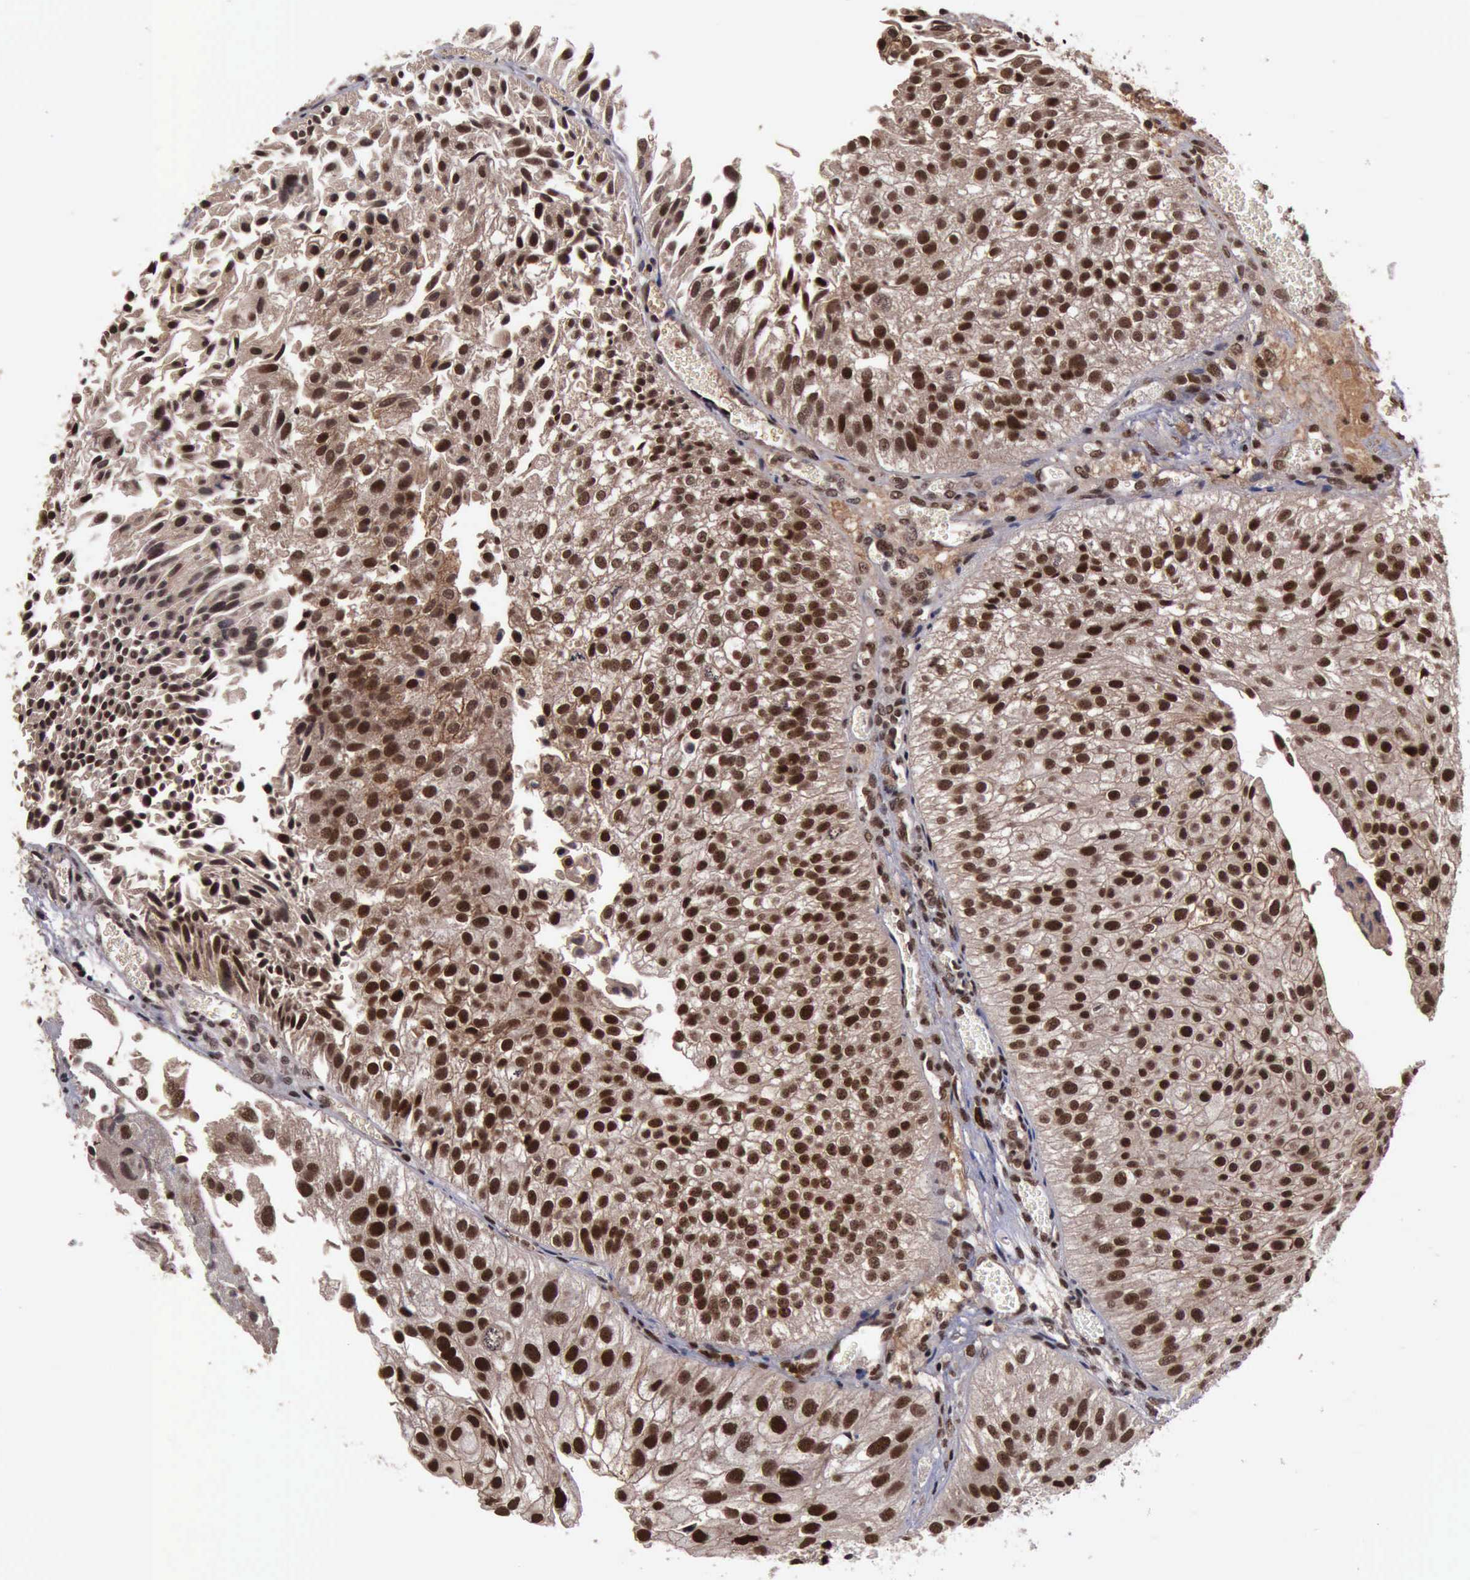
{"staining": {"intensity": "strong", "quantity": ">75%", "location": "cytoplasmic/membranous,nuclear"}, "tissue": "urothelial cancer", "cell_type": "Tumor cells", "image_type": "cancer", "snomed": [{"axis": "morphology", "description": "Urothelial carcinoma, Low grade"}, {"axis": "topography", "description": "Urinary bladder"}], "caption": "DAB (3,3'-diaminobenzidine) immunohistochemical staining of urothelial cancer shows strong cytoplasmic/membranous and nuclear protein staining in approximately >75% of tumor cells.", "gene": "TRMT2A", "patient": {"sex": "female", "age": 89}}